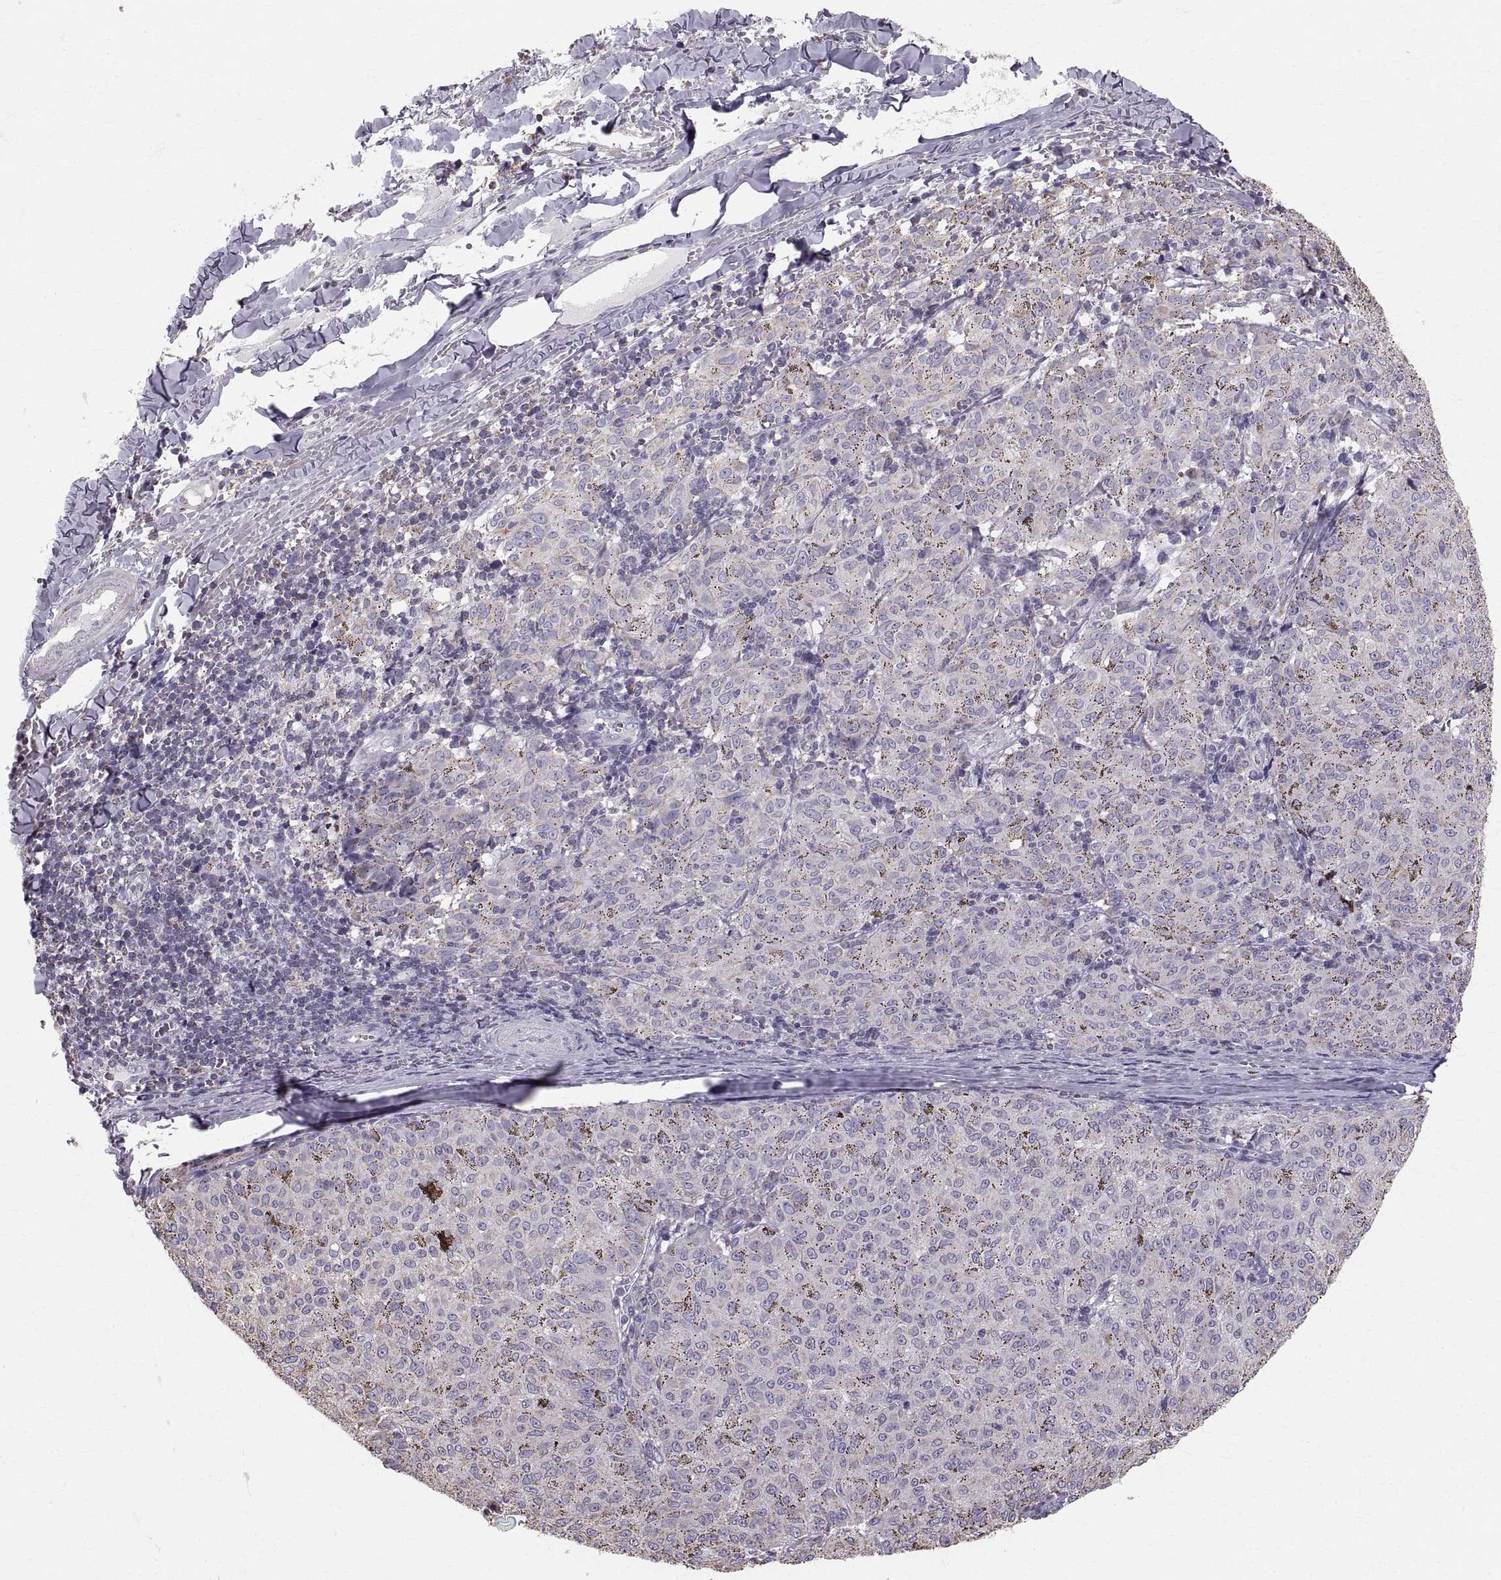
{"staining": {"intensity": "negative", "quantity": "none", "location": "none"}, "tissue": "melanoma", "cell_type": "Tumor cells", "image_type": "cancer", "snomed": [{"axis": "morphology", "description": "Malignant melanoma, NOS"}, {"axis": "topography", "description": "Skin"}], "caption": "This is an immunohistochemistry photomicrograph of melanoma. There is no staining in tumor cells.", "gene": "STMND1", "patient": {"sex": "female", "age": 72}}